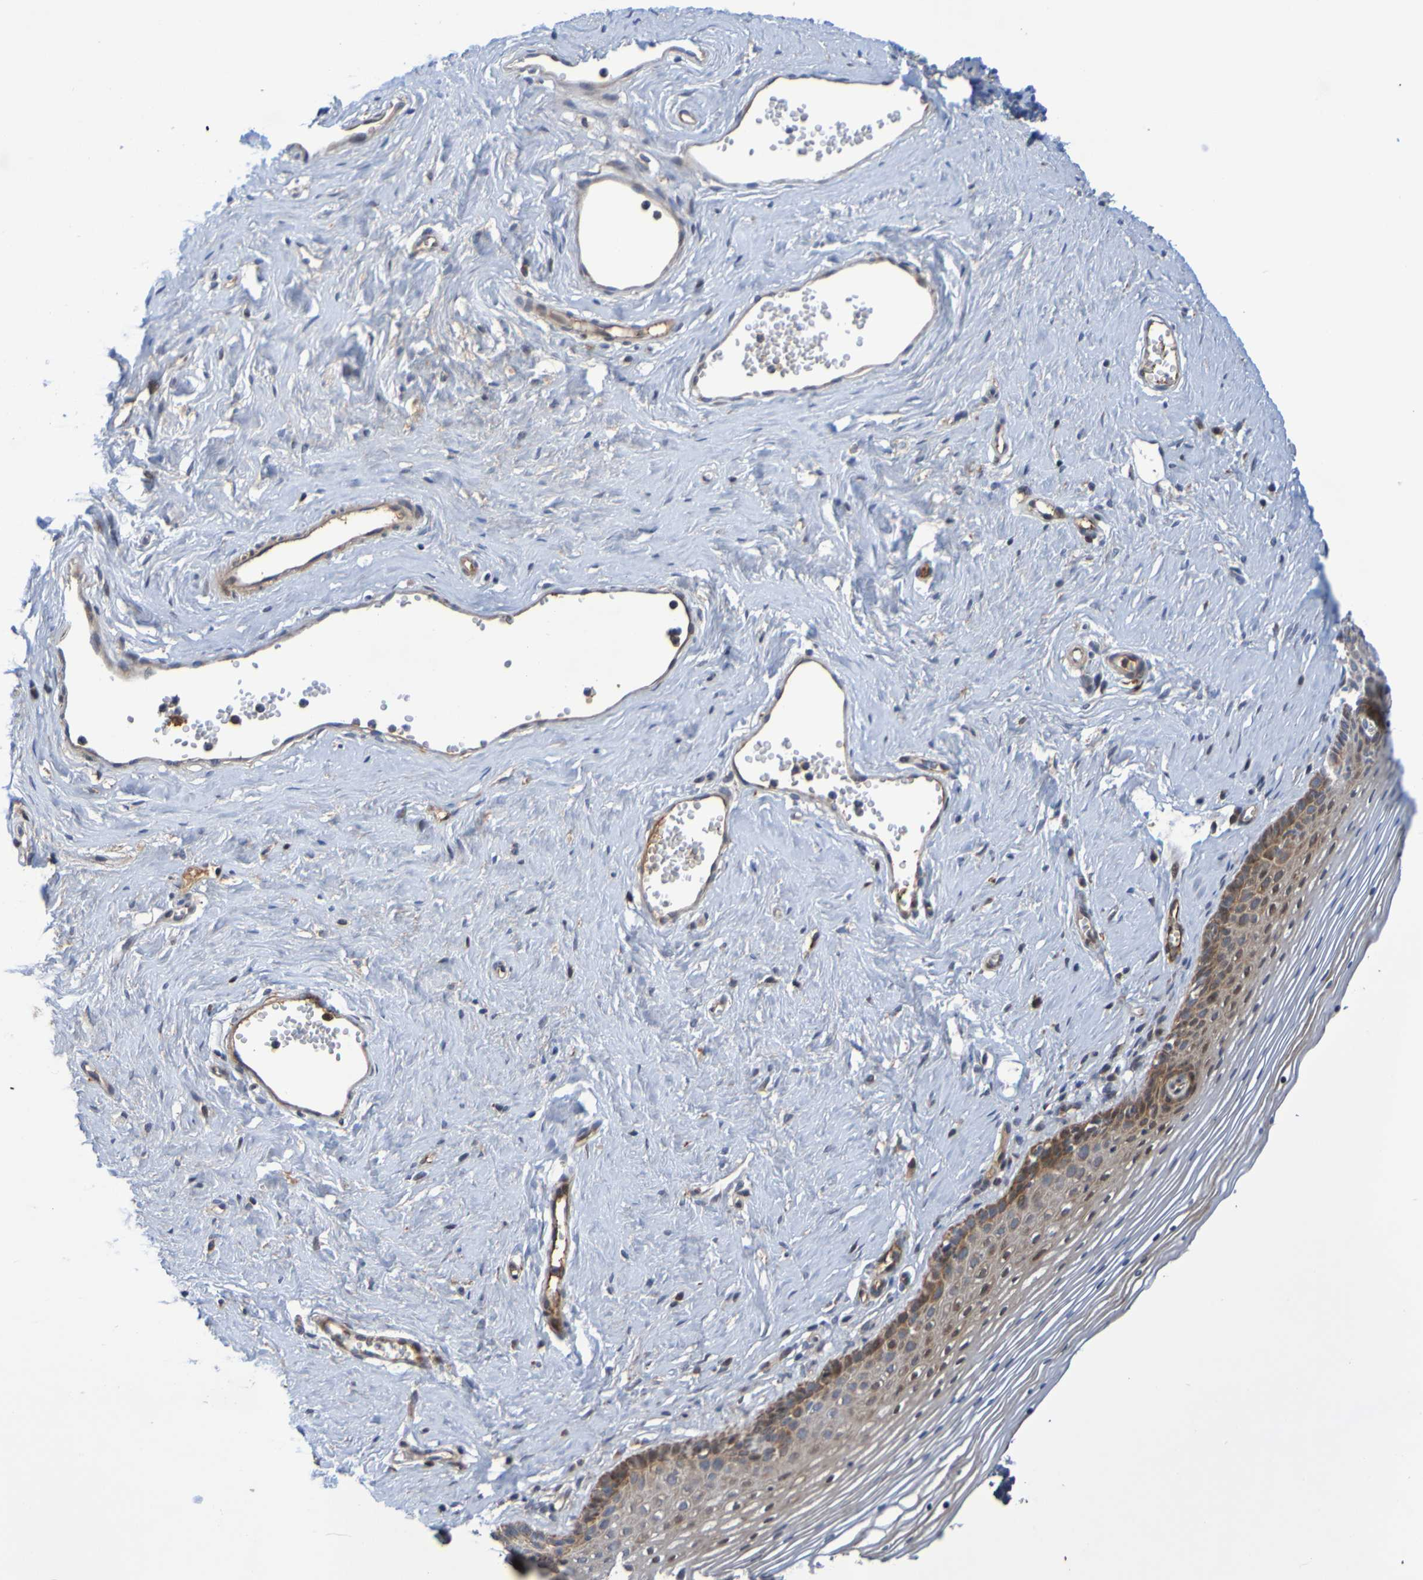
{"staining": {"intensity": "moderate", "quantity": "25%-75%", "location": "cytoplasmic/membranous"}, "tissue": "vagina", "cell_type": "Squamous epithelial cells", "image_type": "normal", "snomed": [{"axis": "morphology", "description": "Normal tissue, NOS"}, {"axis": "topography", "description": "Vagina"}], "caption": "Immunohistochemical staining of normal human vagina displays moderate cytoplasmic/membranous protein staining in approximately 25%-75% of squamous epithelial cells.", "gene": "CCDC51", "patient": {"sex": "female", "age": 32}}